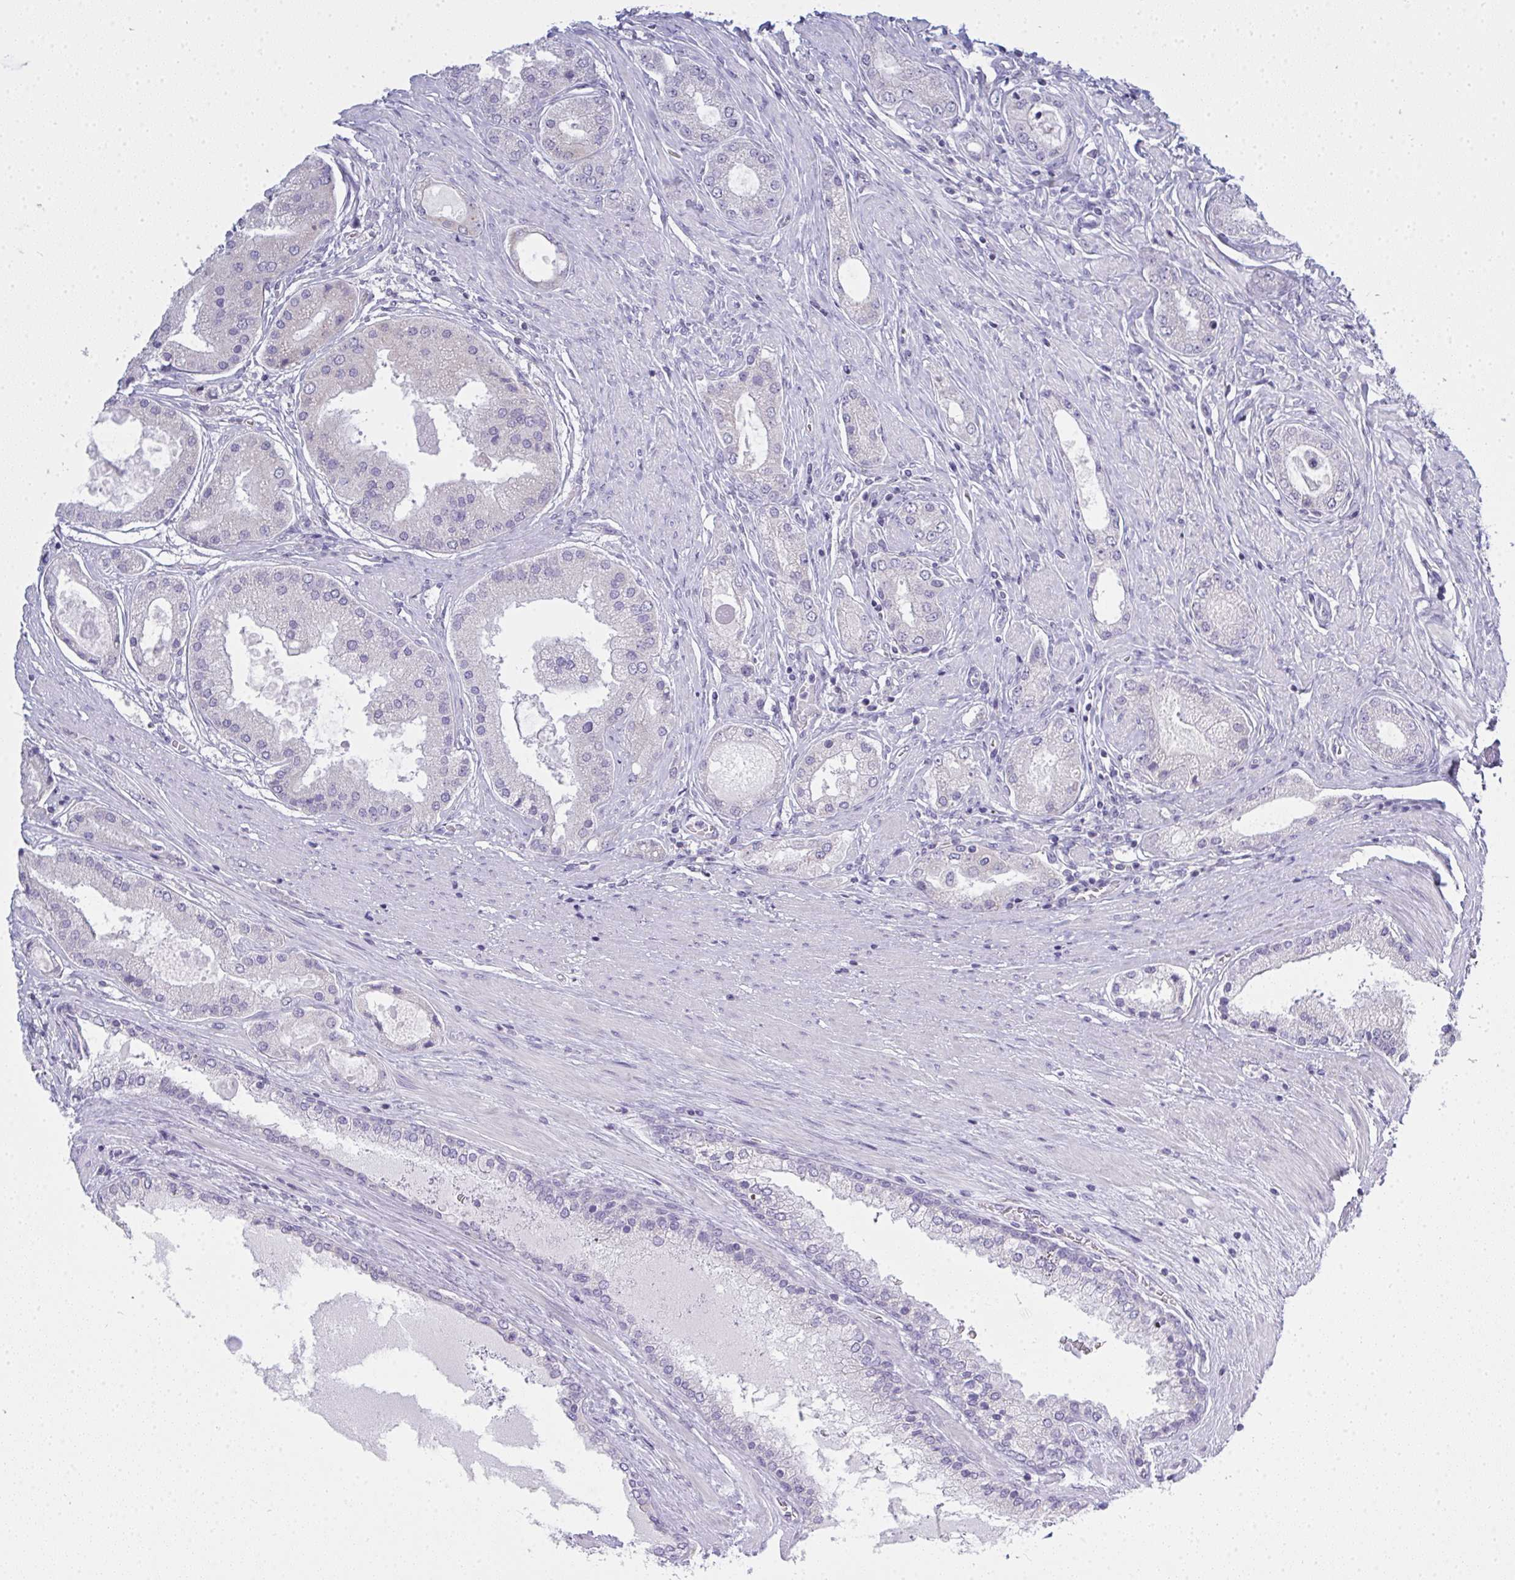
{"staining": {"intensity": "negative", "quantity": "none", "location": "none"}, "tissue": "prostate cancer", "cell_type": "Tumor cells", "image_type": "cancer", "snomed": [{"axis": "morphology", "description": "Adenocarcinoma, High grade"}, {"axis": "topography", "description": "Prostate"}], "caption": "This is an IHC photomicrograph of prostate cancer (high-grade adenocarcinoma). There is no expression in tumor cells.", "gene": "GSDMB", "patient": {"sex": "male", "age": 67}}